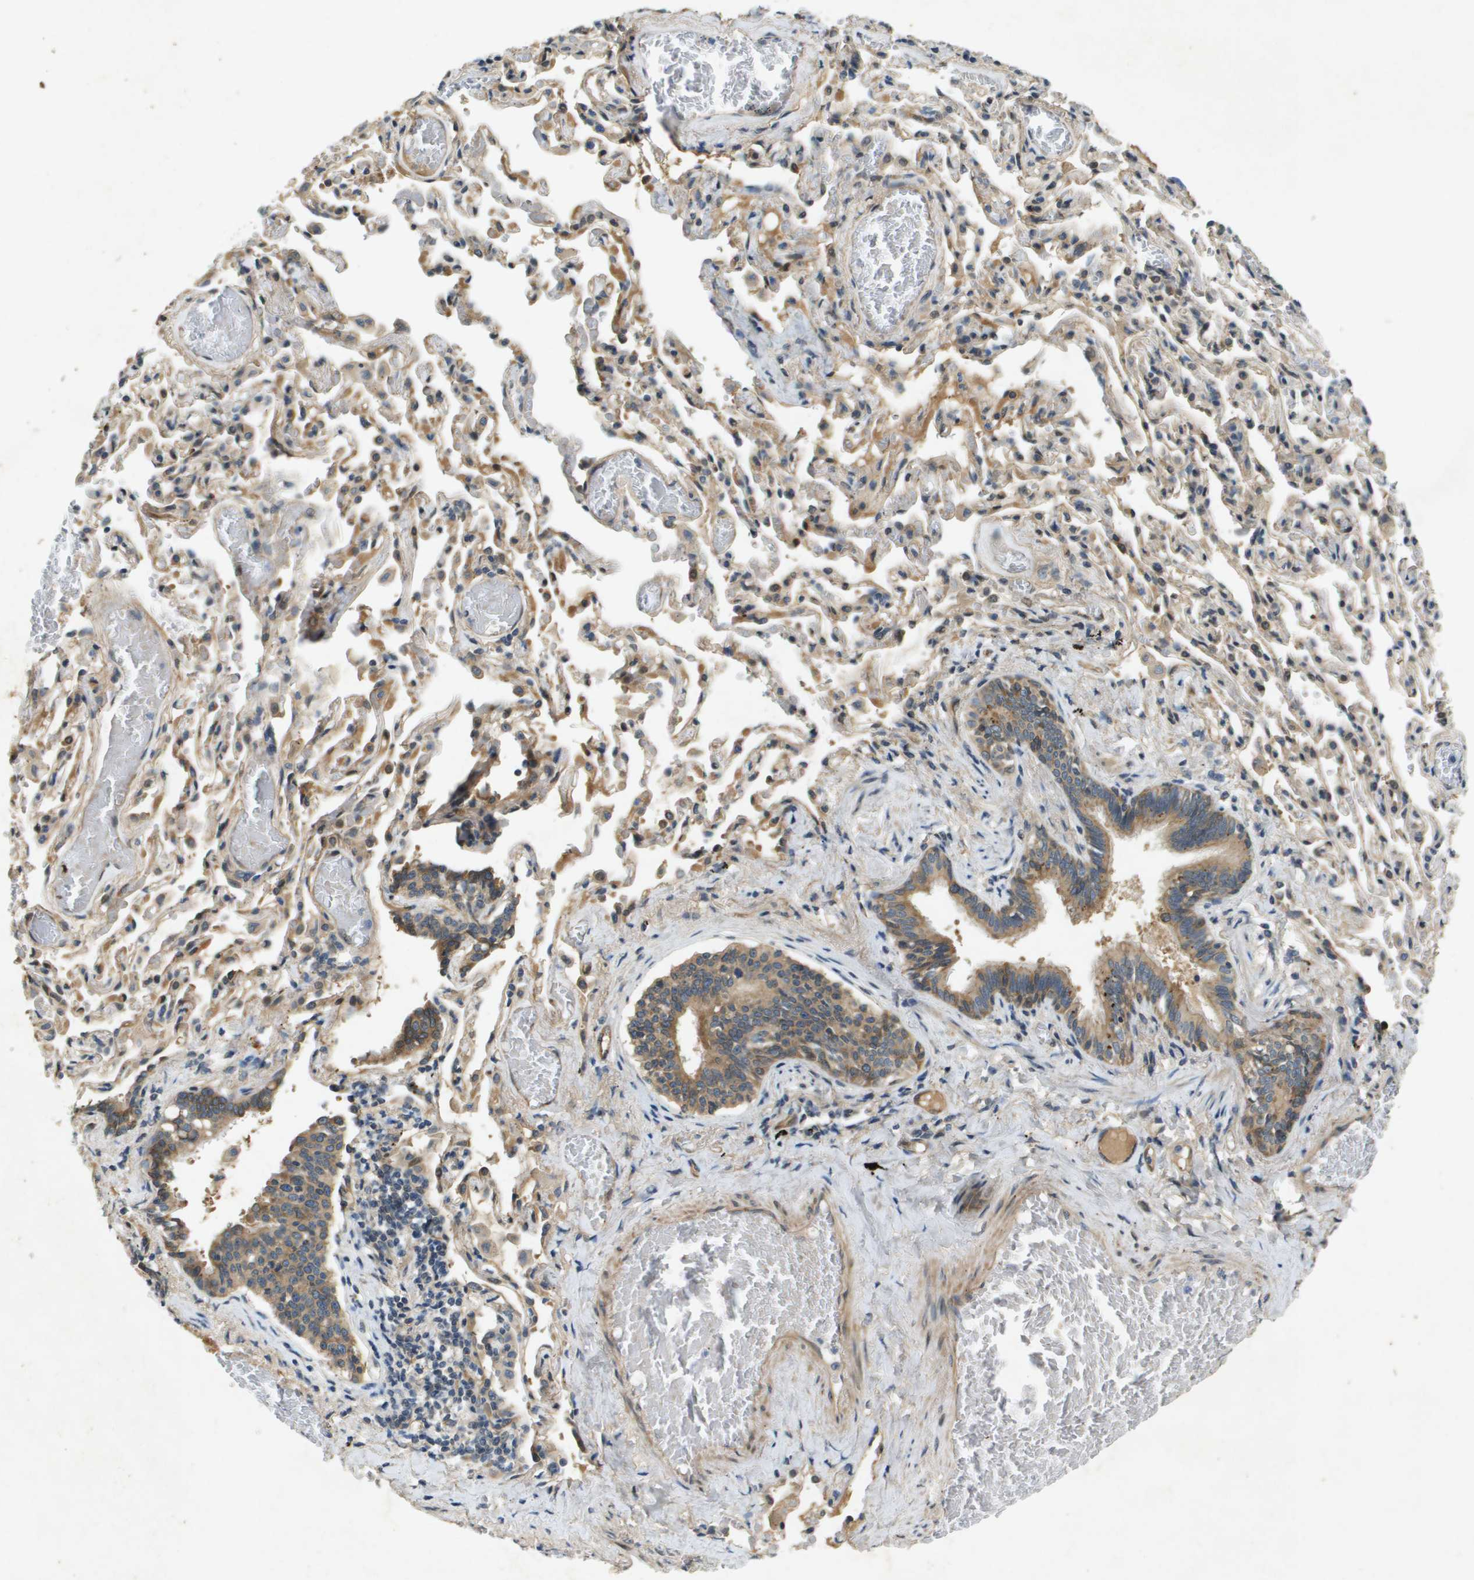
{"staining": {"intensity": "moderate", "quantity": ">75%", "location": "cytoplasmic/membranous"}, "tissue": "bronchus", "cell_type": "Respiratory epithelial cells", "image_type": "normal", "snomed": [{"axis": "morphology", "description": "Normal tissue, NOS"}, {"axis": "morphology", "description": "Inflammation, NOS"}, {"axis": "topography", "description": "Cartilage tissue"}, {"axis": "topography", "description": "Lung"}], "caption": "Bronchus was stained to show a protein in brown. There is medium levels of moderate cytoplasmic/membranous positivity in about >75% of respiratory epithelial cells. The staining is performed using DAB (3,3'-diaminobenzidine) brown chromogen to label protein expression. The nuclei are counter-stained blue using hematoxylin.", "gene": "PGAP3", "patient": {"sex": "male", "age": 71}}